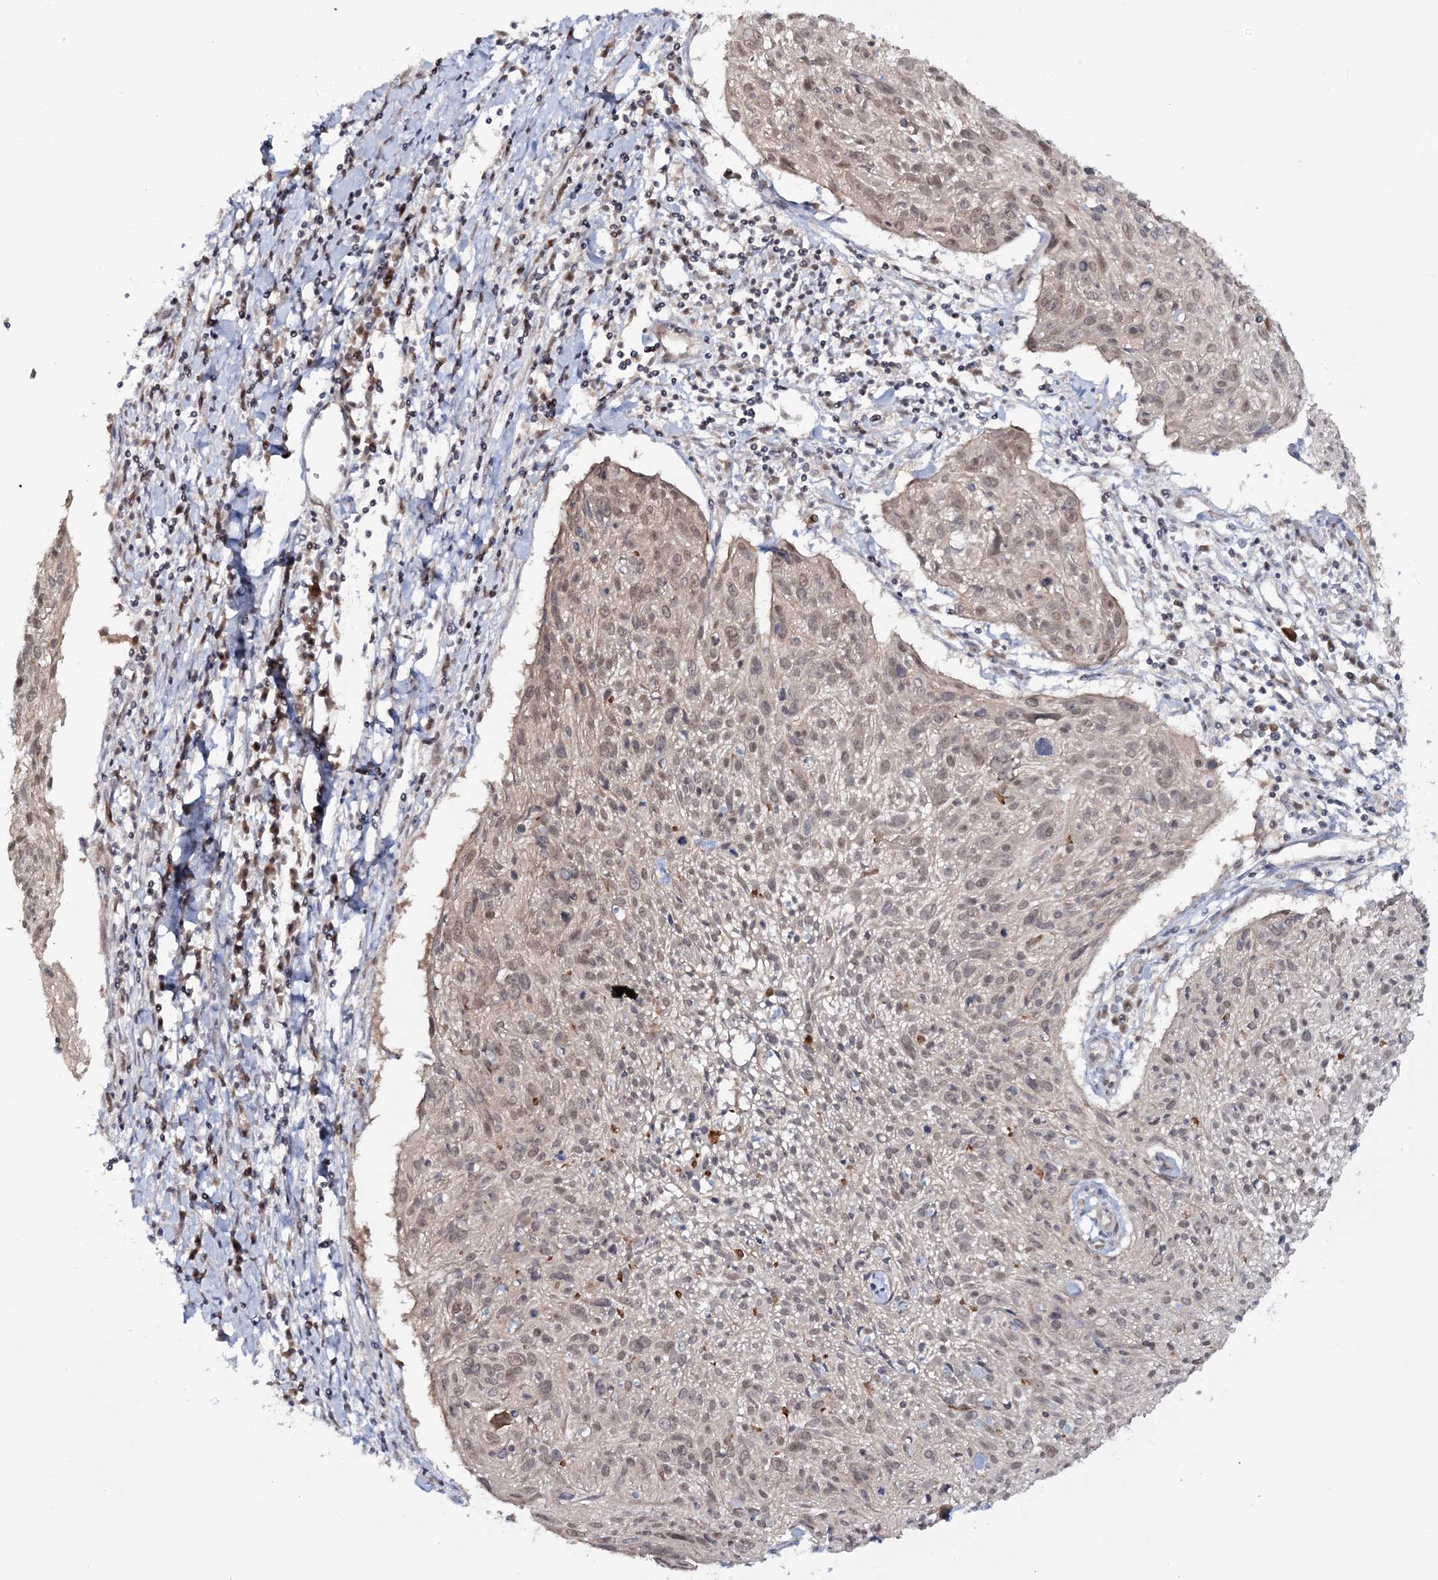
{"staining": {"intensity": "weak", "quantity": "<25%", "location": "cytoplasmic/membranous,nuclear"}, "tissue": "cervical cancer", "cell_type": "Tumor cells", "image_type": "cancer", "snomed": [{"axis": "morphology", "description": "Squamous cell carcinoma, NOS"}, {"axis": "topography", "description": "Cervix"}], "caption": "Squamous cell carcinoma (cervical) stained for a protein using IHC shows no expression tumor cells.", "gene": "ZFAND6", "patient": {"sex": "female", "age": 51}}